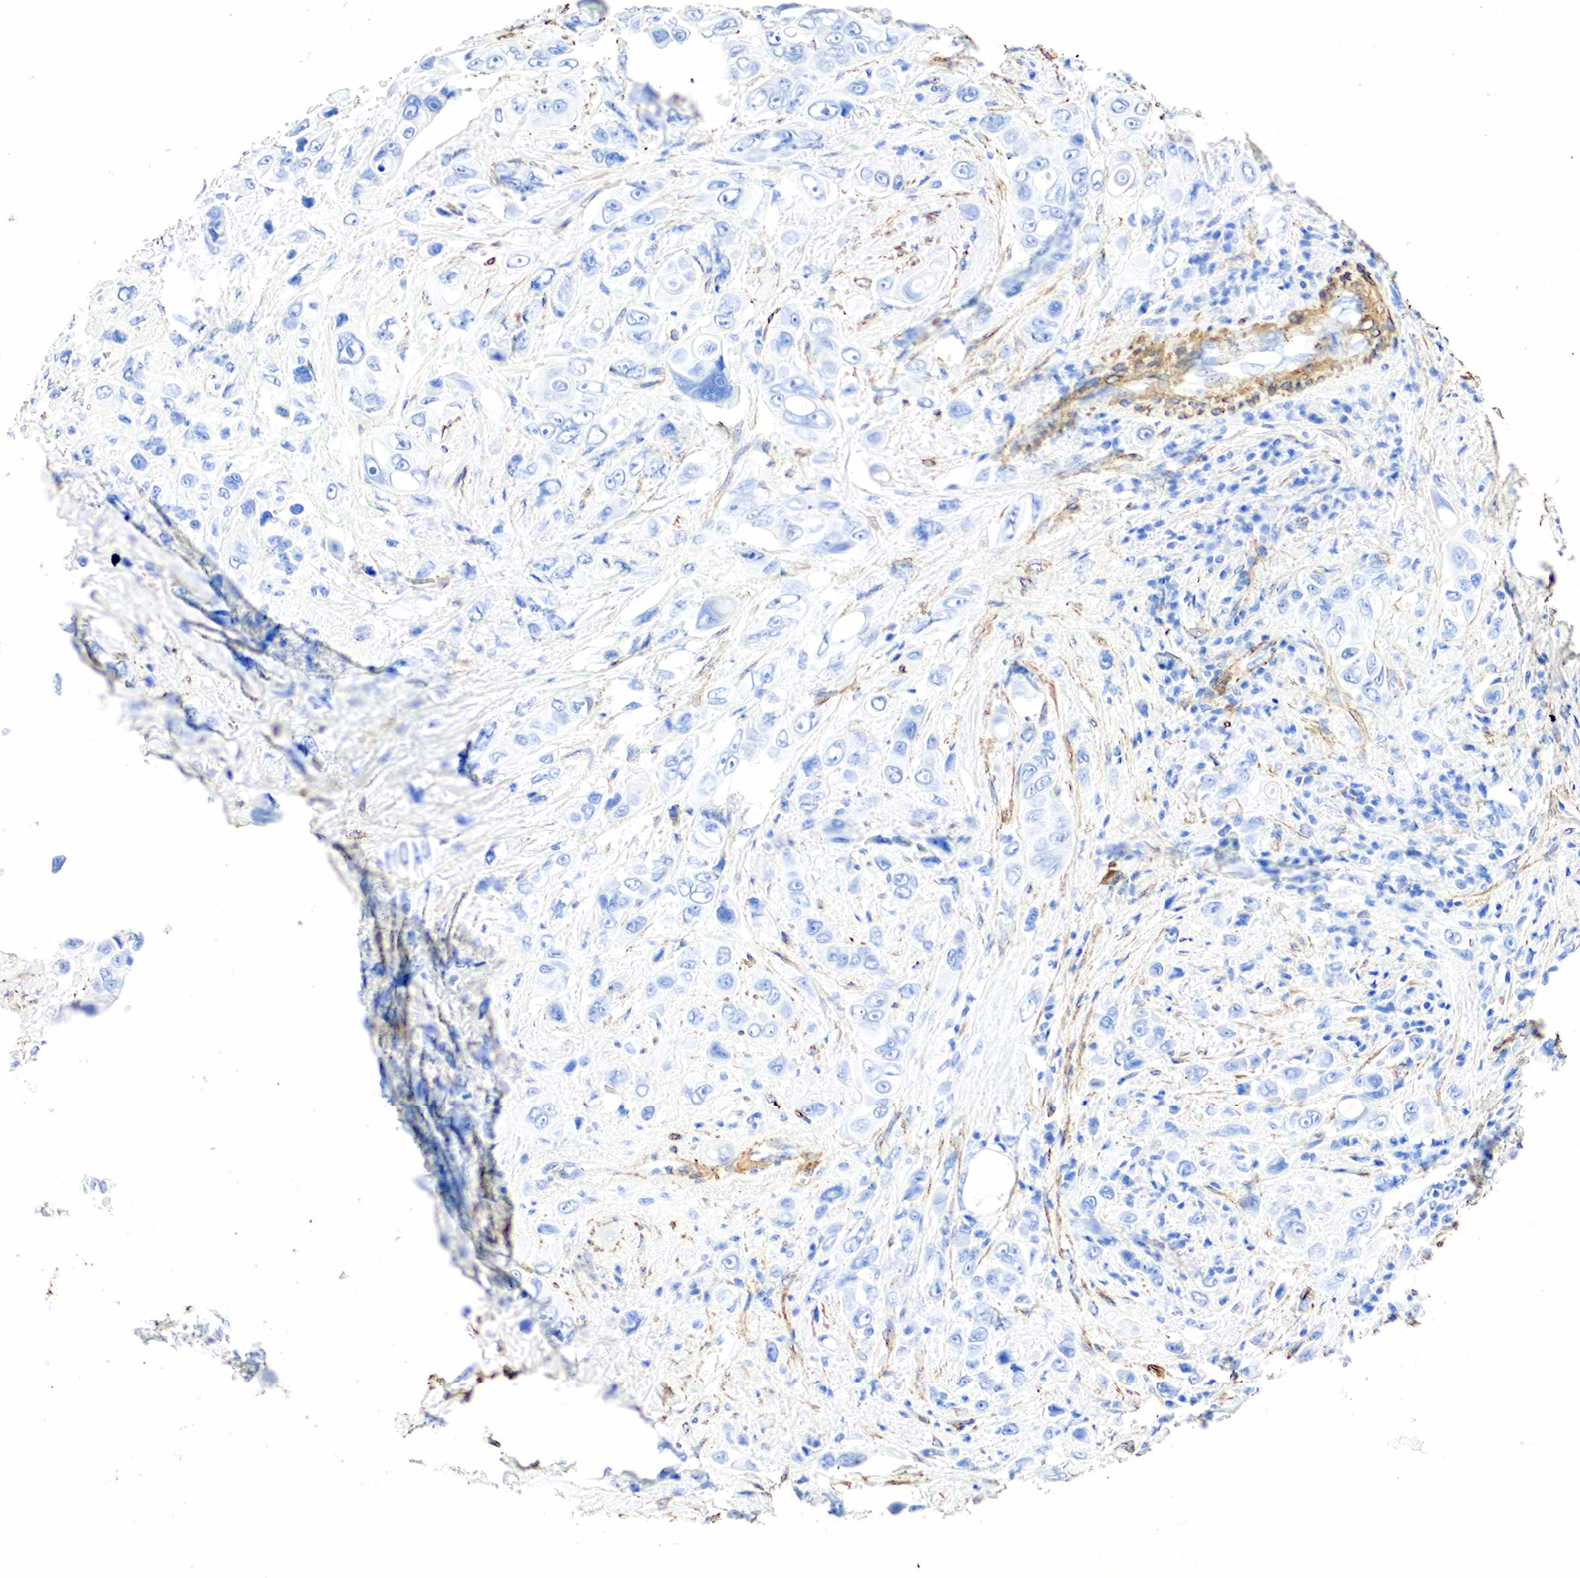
{"staining": {"intensity": "negative", "quantity": "none", "location": "none"}, "tissue": "stomach cancer", "cell_type": "Tumor cells", "image_type": "cancer", "snomed": [{"axis": "morphology", "description": "Adenocarcinoma, NOS"}, {"axis": "topography", "description": "Stomach, upper"}], "caption": "Immunohistochemistry (IHC) of human adenocarcinoma (stomach) shows no staining in tumor cells. The staining was performed using DAB to visualize the protein expression in brown, while the nuclei were stained in blue with hematoxylin (Magnification: 20x).", "gene": "ACTA1", "patient": {"sex": "male", "age": 71}}